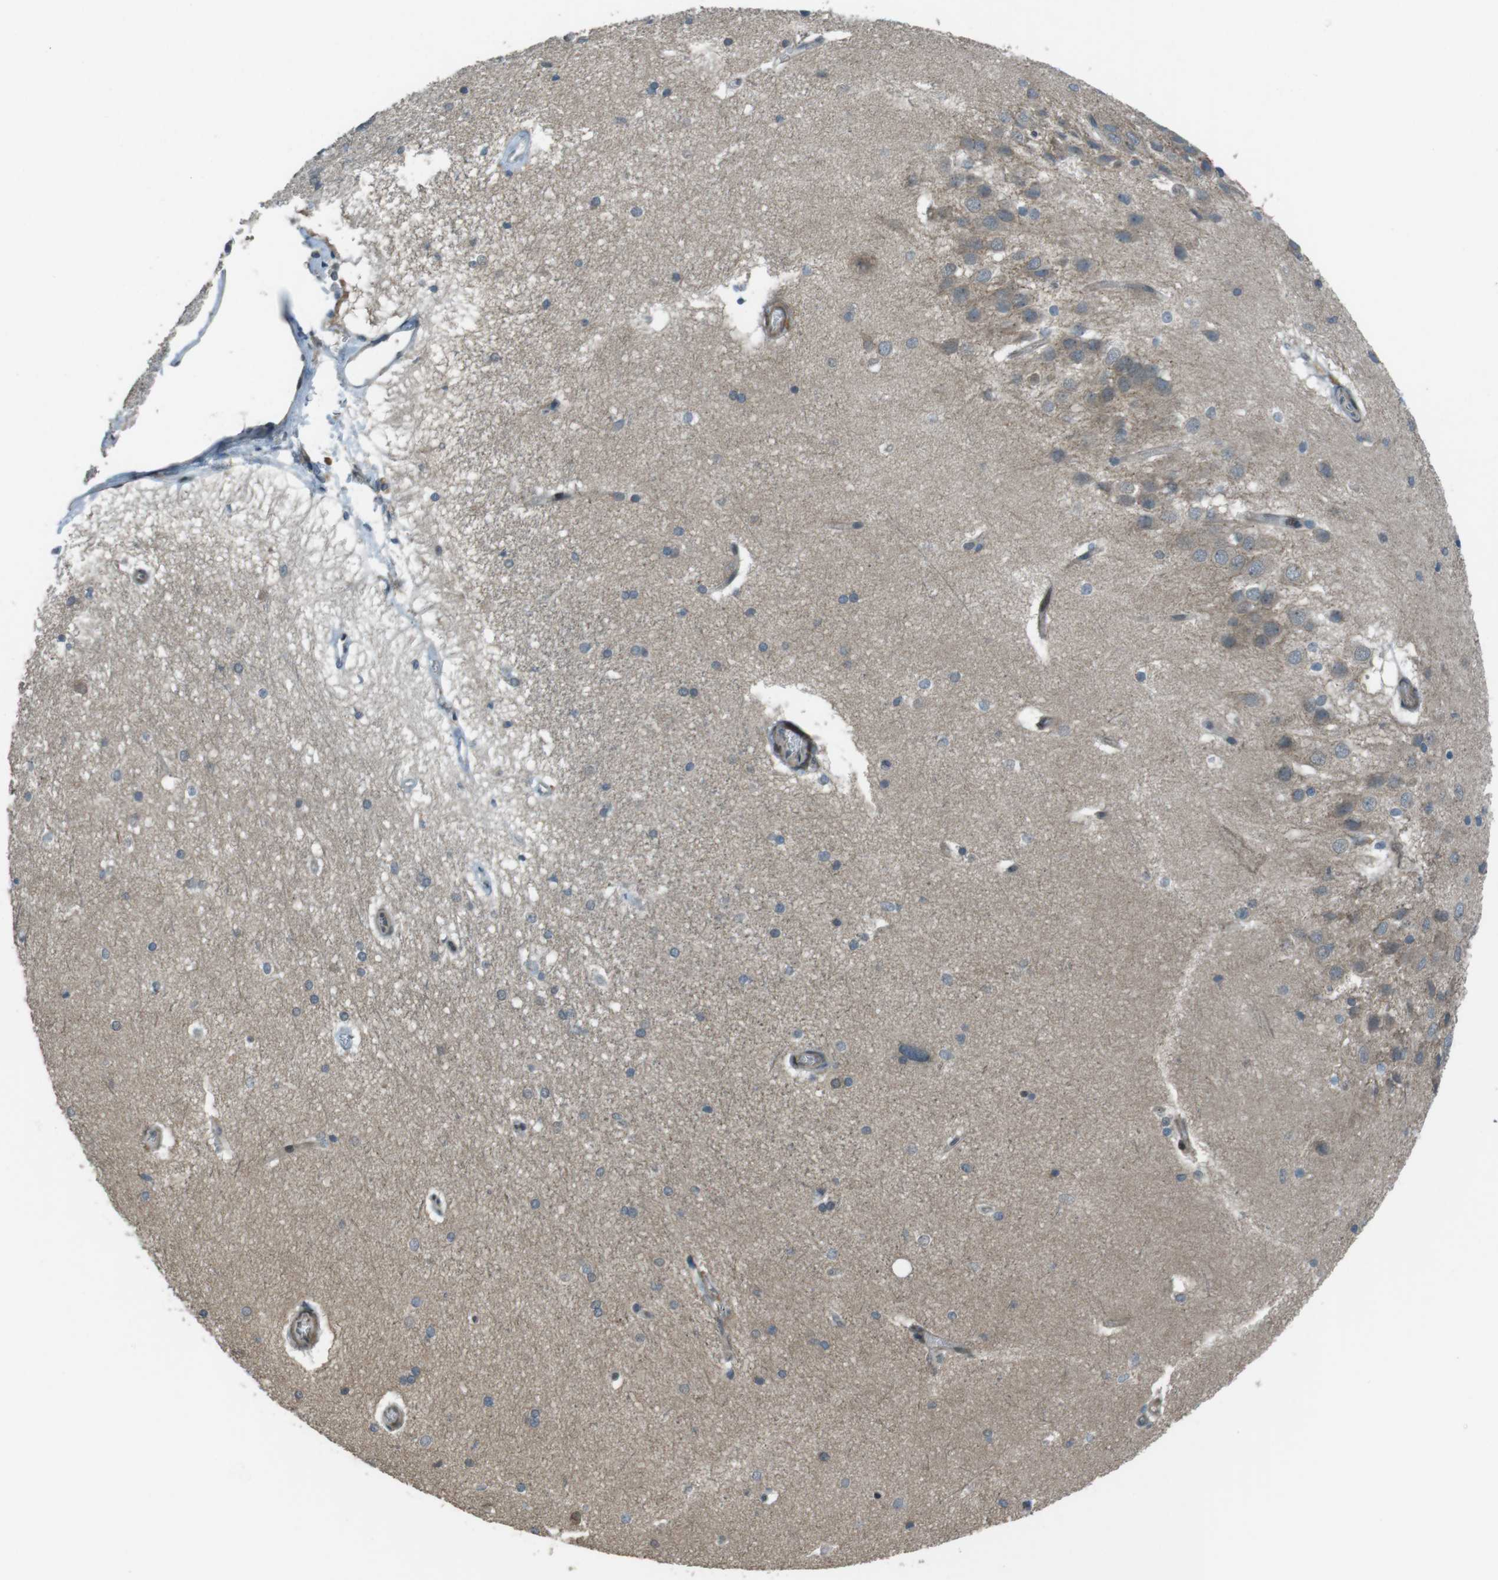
{"staining": {"intensity": "weak", "quantity": "<25%", "location": "cytoplasmic/membranous"}, "tissue": "hippocampus", "cell_type": "Glial cells", "image_type": "normal", "snomed": [{"axis": "morphology", "description": "Normal tissue, NOS"}, {"axis": "topography", "description": "Hippocampus"}], "caption": "Immunohistochemistry of benign hippocampus demonstrates no expression in glial cells. (Brightfield microscopy of DAB (3,3'-diaminobenzidine) immunohistochemistry (IHC) at high magnification).", "gene": "ZNF330", "patient": {"sex": "female", "age": 19}}